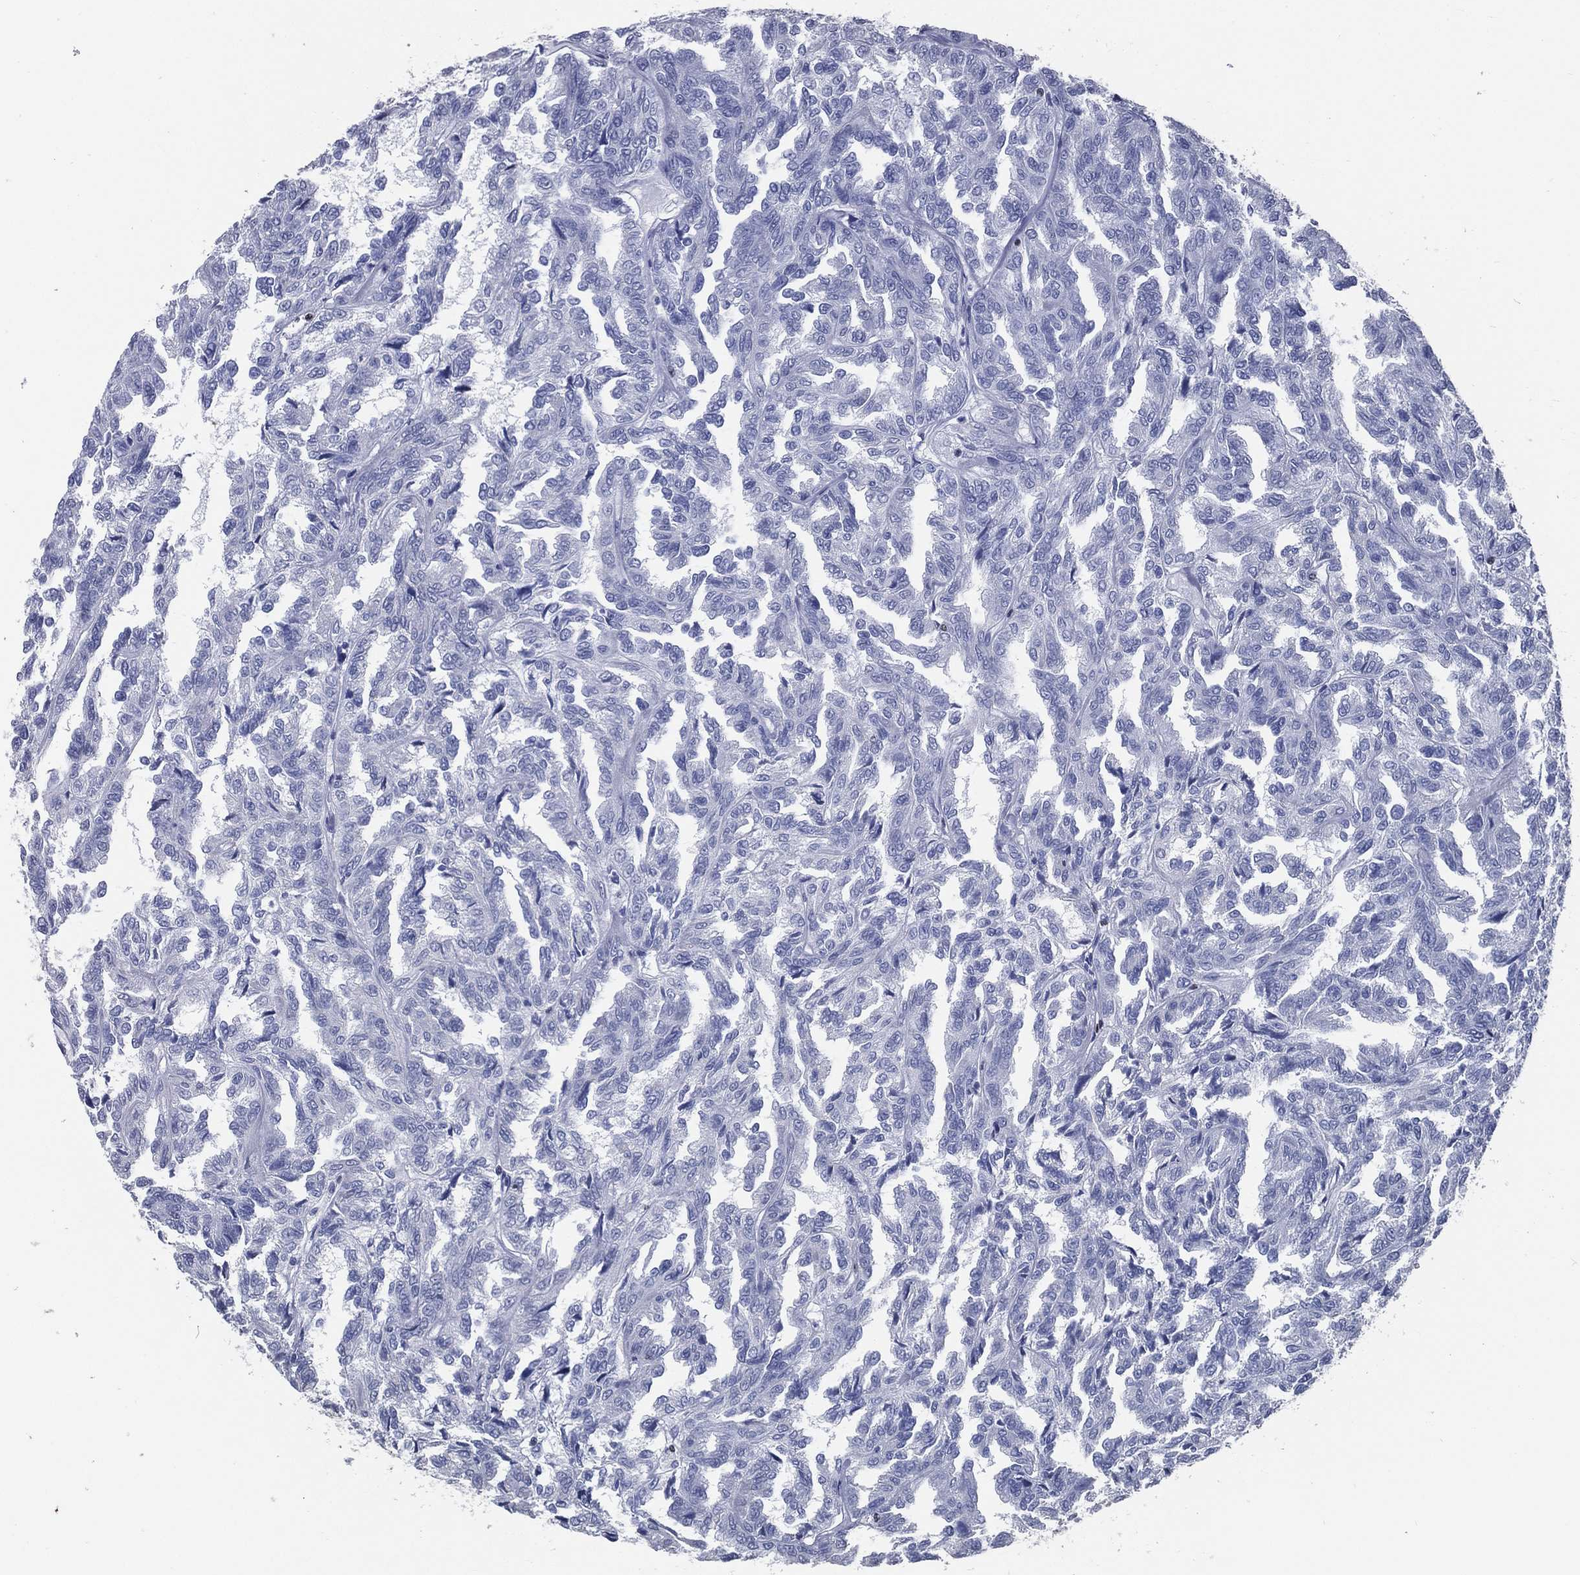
{"staining": {"intensity": "negative", "quantity": "none", "location": "none"}, "tissue": "renal cancer", "cell_type": "Tumor cells", "image_type": "cancer", "snomed": [{"axis": "morphology", "description": "Adenocarcinoma, NOS"}, {"axis": "topography", "description": "Kidney"}], "caption": "Renal cancer stained for a protein using immunohistochemistry displays no expression tumor cells.", "gene": "PYHIN1", "patient": {"sex": "male", "age": 79}}